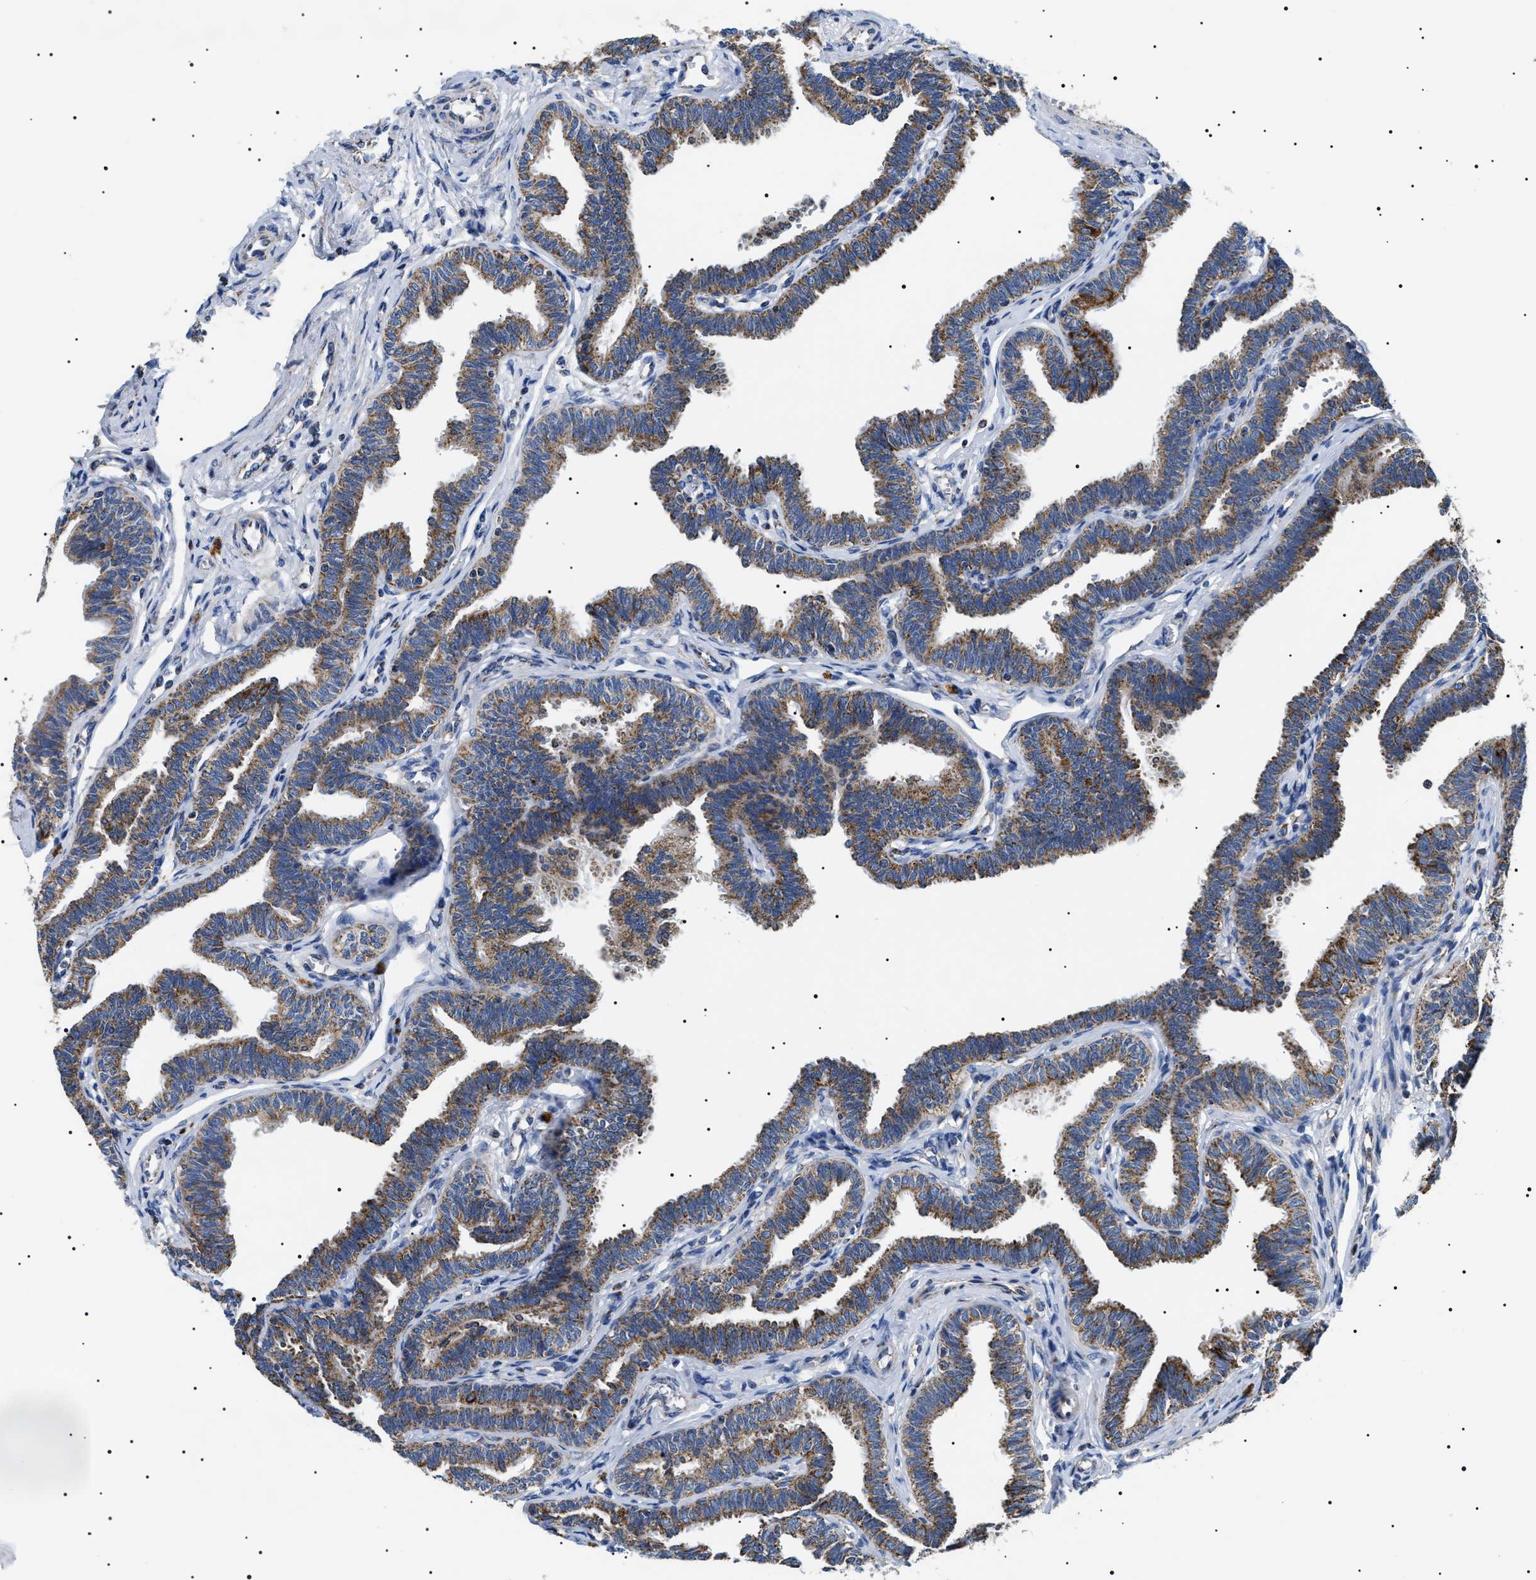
{"staining": {"intensity": "moderate", "quantity": ">75%", "location": "cytoplasmic/membranous"}, "tissue": "fallopian tube", "cell_type": "Glandular cells", "image_type": "normal", "snomed": [{"axis": "morphology", "description": "Normal tissue, NOS"}, {"axis": "topography", "description": "Fallopian tube"}, {"axis": "topography", "description": "Ovary"}], "caption": "Immunohistochemistry (IHC) histopathology image of unremarkable fallopian tube: human fallopian tube stained using immunohistochemistry shows medium levels of moderate protein expression localized specifically in the cytoplasmic/membranous of glandular cells, appearing as a cytoplasmic/membranous brown color.", "gene": "OXSM", "patient": {"sex": "female", "age": 23}}